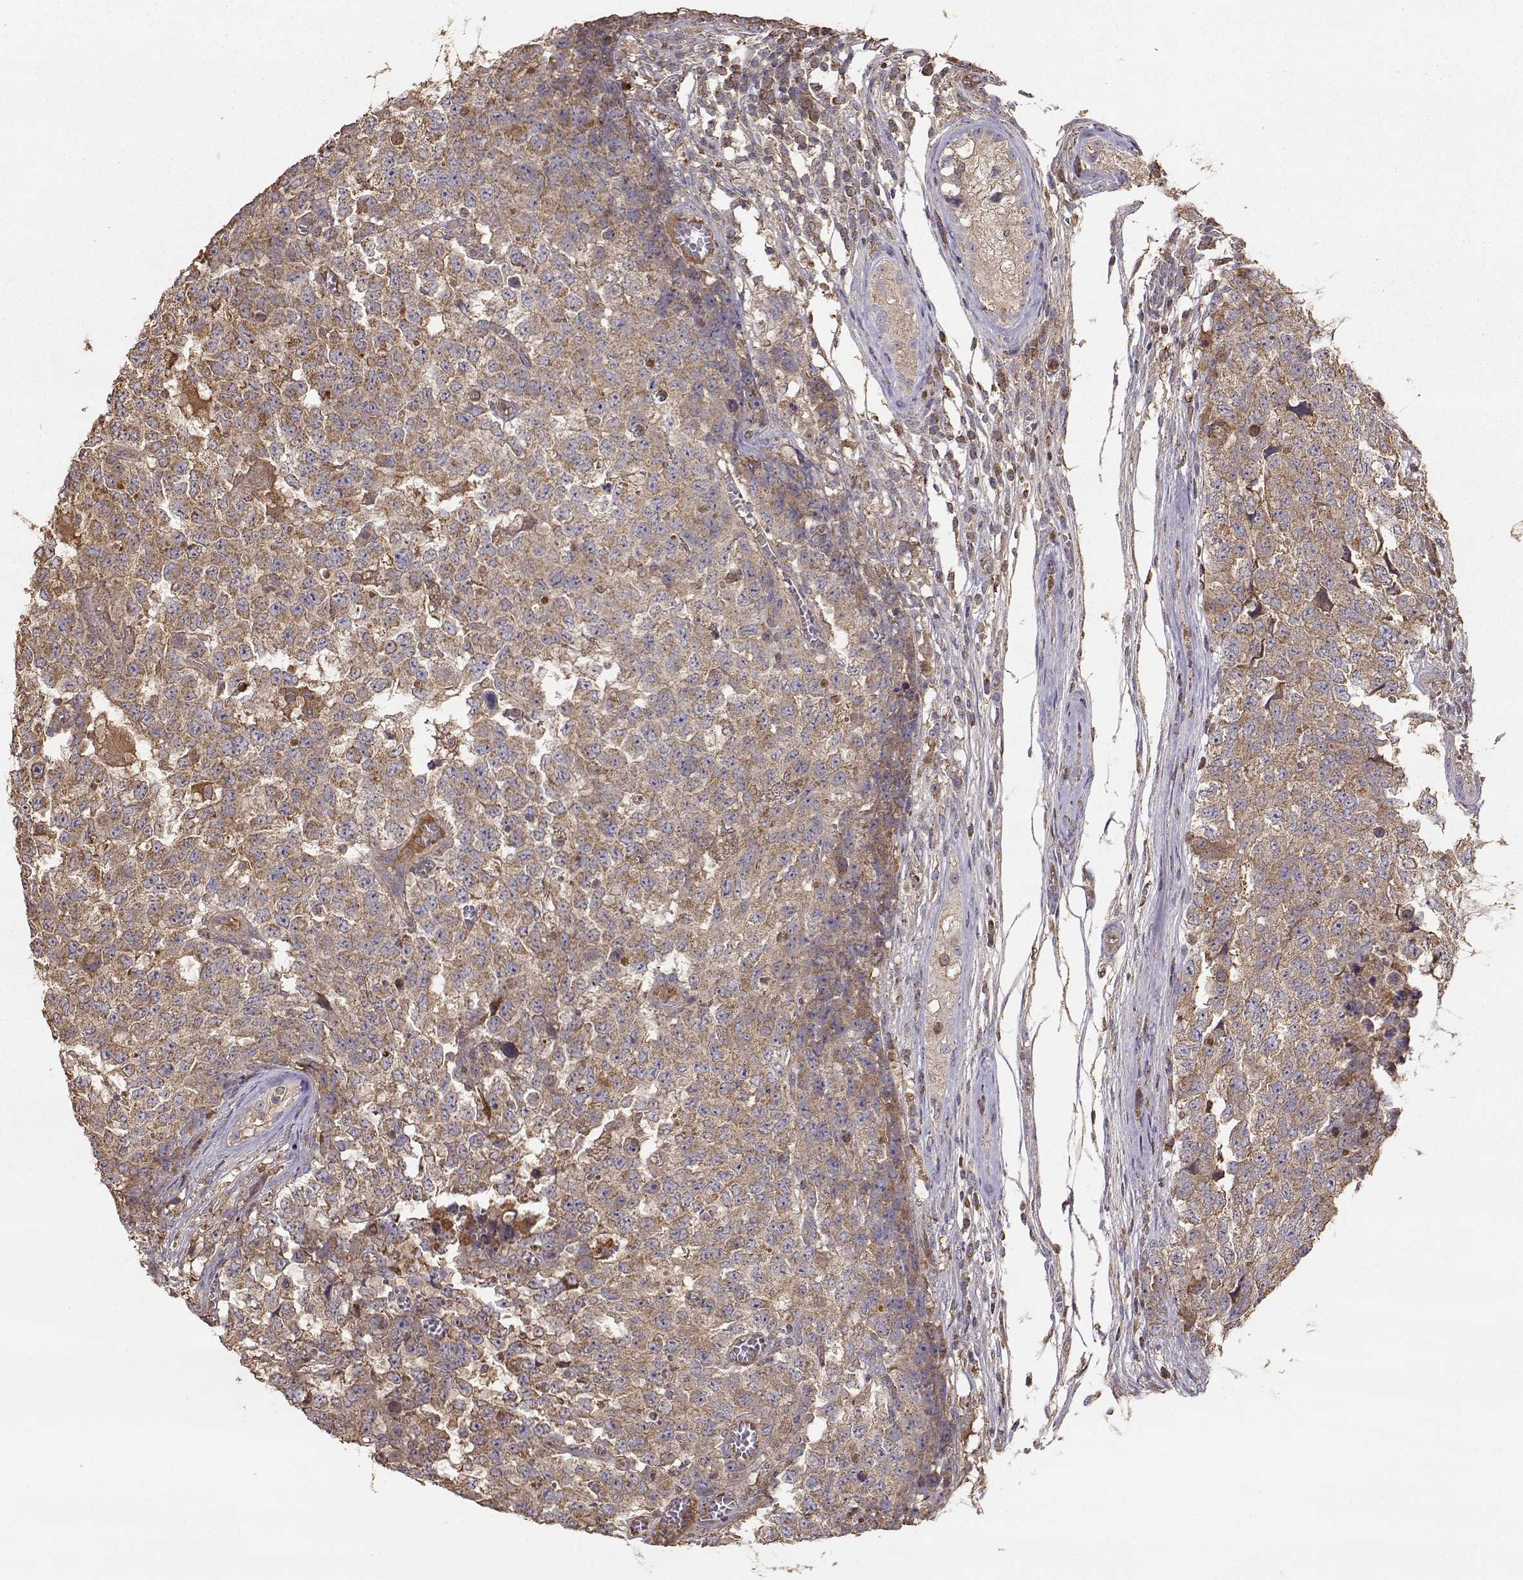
{"staining": {"intensity": "moderate", "quantity": ">75%", "location": "cytoplasmic/membranous"}, "tissue": "testis cancer", "cell_type": "Tumor cells", "image_type": "cancer", "snomed": [{"axis": "morphology", "description": "Carcinoma, Embryonal, NOS"}, {"axis": "topography", "description": "Testis"}], "caption": "A brown stain shows moderate cytoplasmic/membranous expression of a protein in human embryonal carcinoma (testis) tumor cells. (Stains: DAB in brown, nuclei in blue, Microscopy: brightfield microscopy at high magnification).", "gene": "TARS3", "patient": {"sex": "male", "age": 23}}